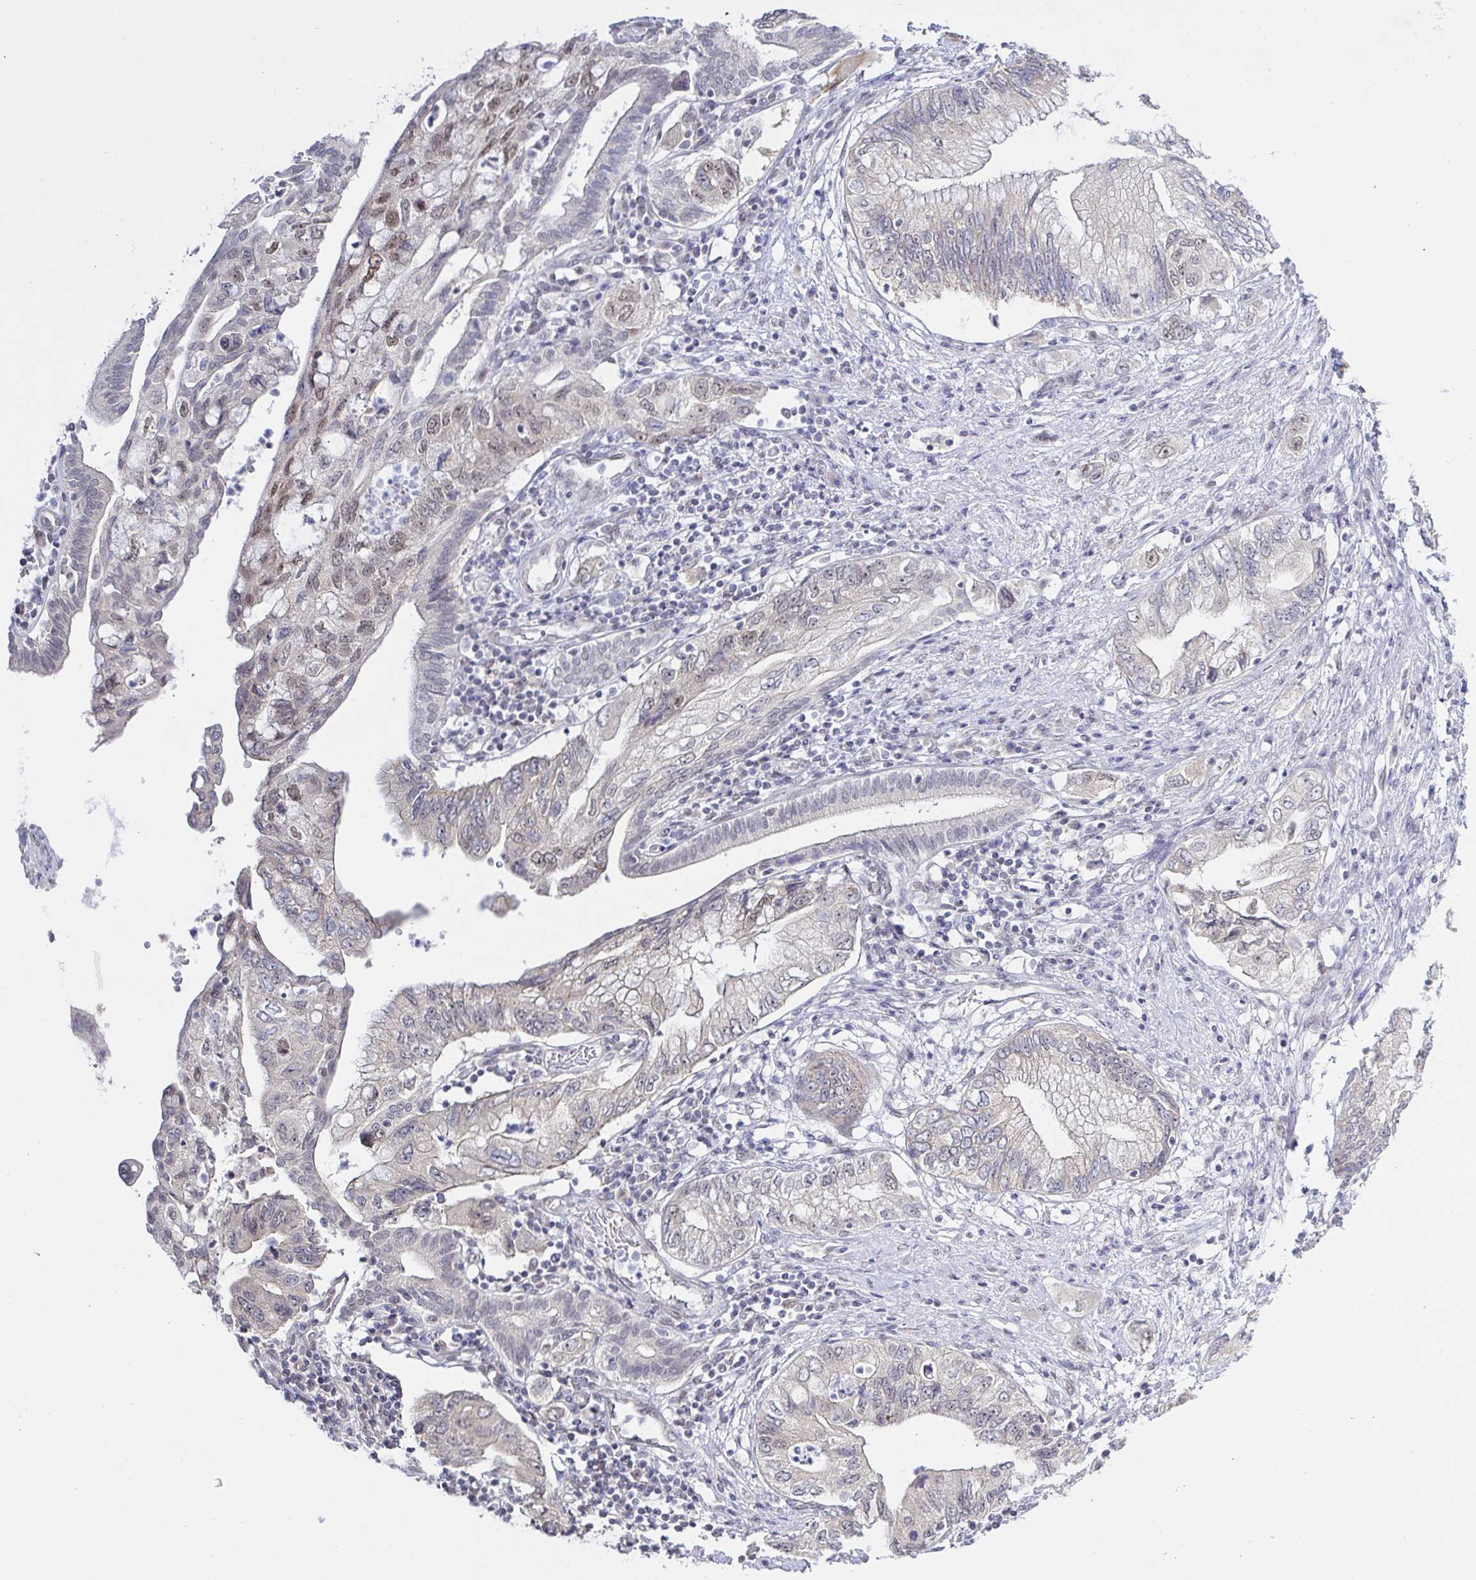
{"staining": {"intensity": "moderate", "quantity": "<25%", "location": "nuclear"}, "tissue": "pancreatic cancer", "cell_type": "Tumor cells", "image_type": "cancer", "snomed": [{"axis": "morphology", "description": "Adenocarcinoma, NOS"}, {"axis": "topography", "description": "Pancreas"}], "caption": "Human pancreatic cancer (adenocarcinoma) stained for a protein (brown) shows moderate nuclear positive expression in approximately <25% of tumor cells.", "gene": "HYPK", "patient": {"sex": "female", "age": 73}}